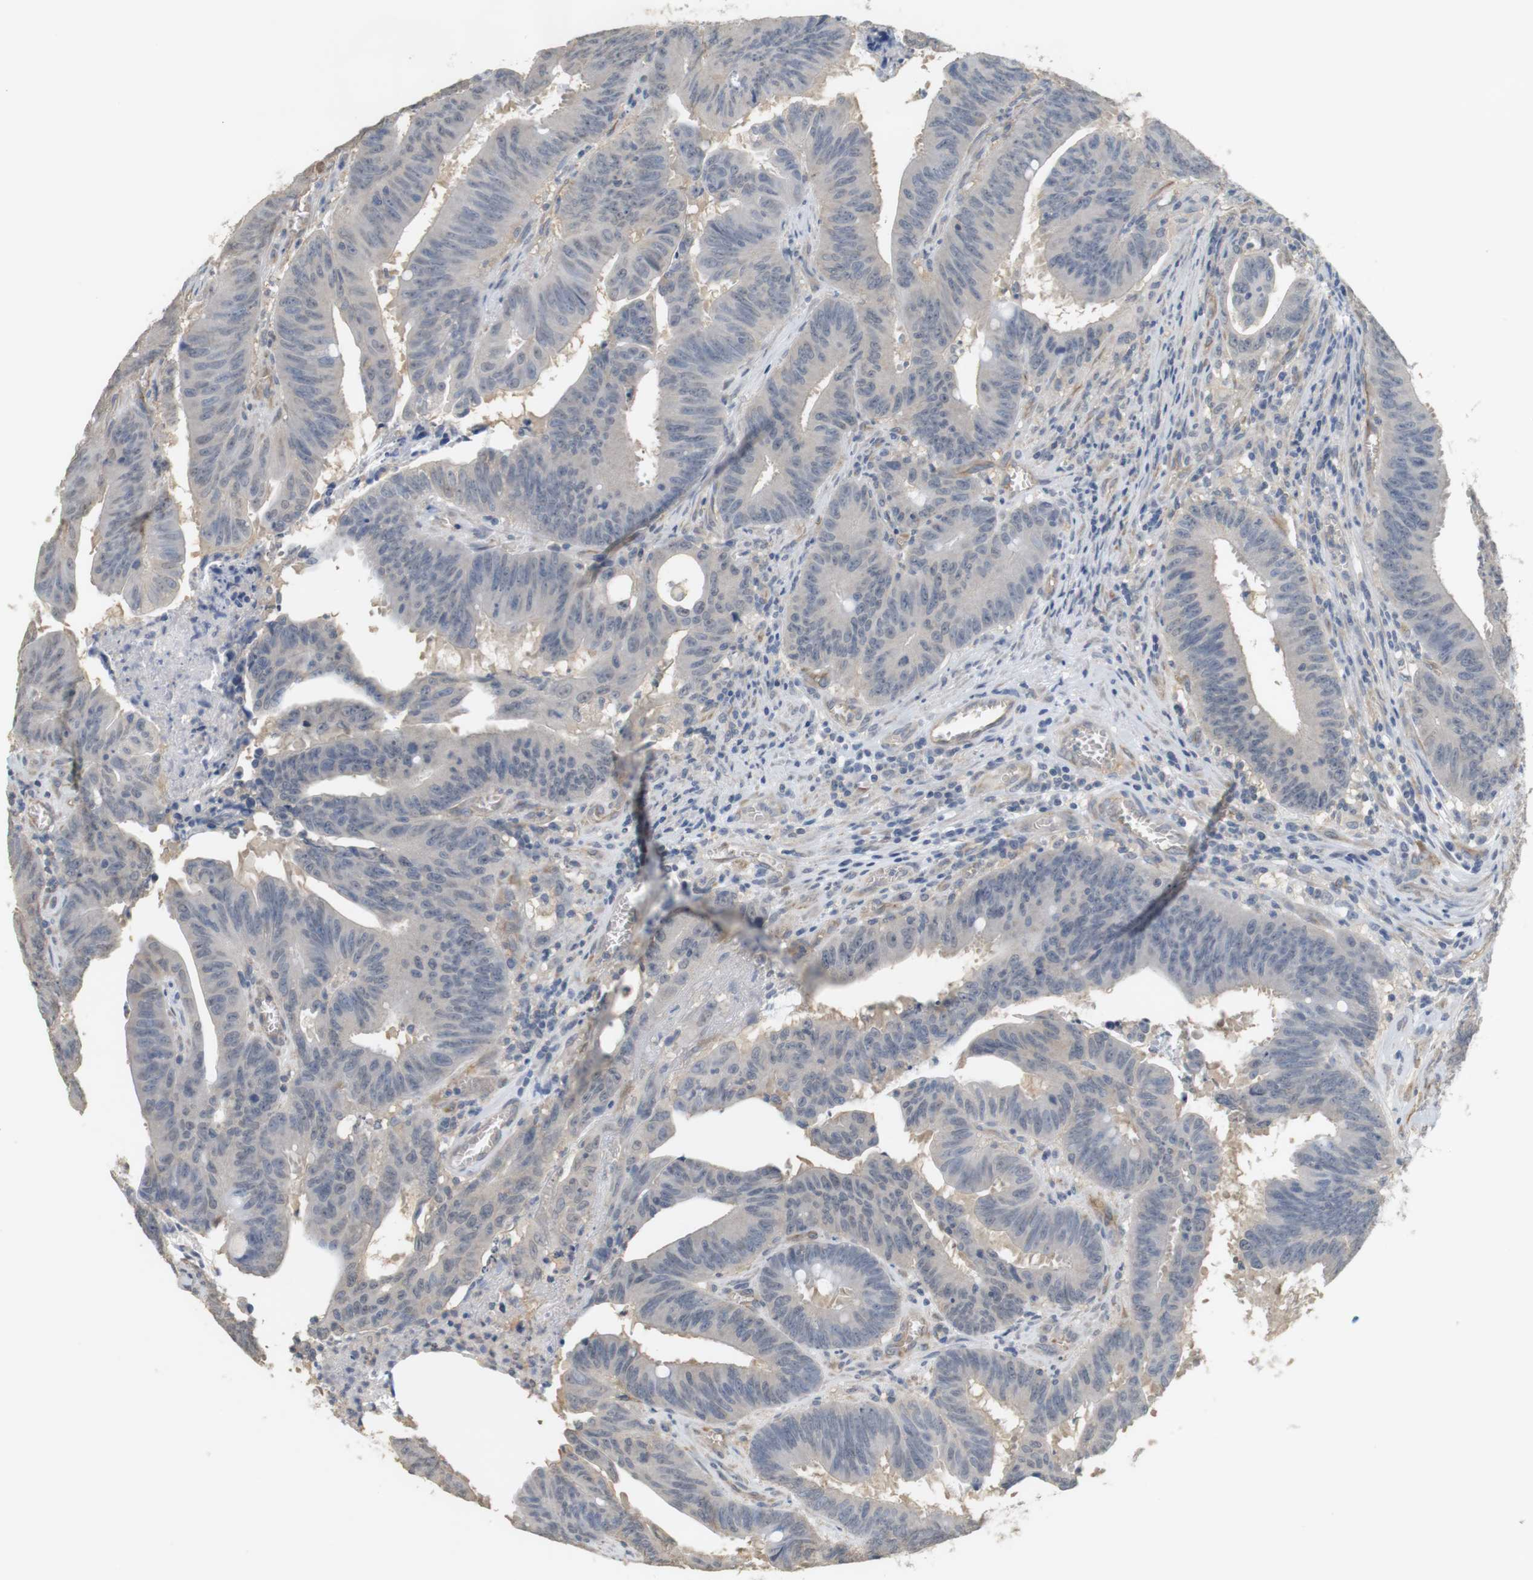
{"staining": {"intensity": "negative", "quantity": "none", "location": "none"}, "tissue": "colorectal cancer", "cell_type": "Tumor cells", "image_type": "cancer", "snomed": [{"axis": "morphology", "description": "Adenocarcinoma, NOS"}, {"axis": "topography", "description": "Colon"}], "caption": "The photomicrograph exhibits no significant expression in tumor cells of adenocarcinoma (colorectal). Brightfield microscopy of immunohistochemistry stained with DAB (brown) and hematoxylin (blue), captured at high magnification.", "gene": "OSR1", "patient": {"sex": "male", "age": 45}}